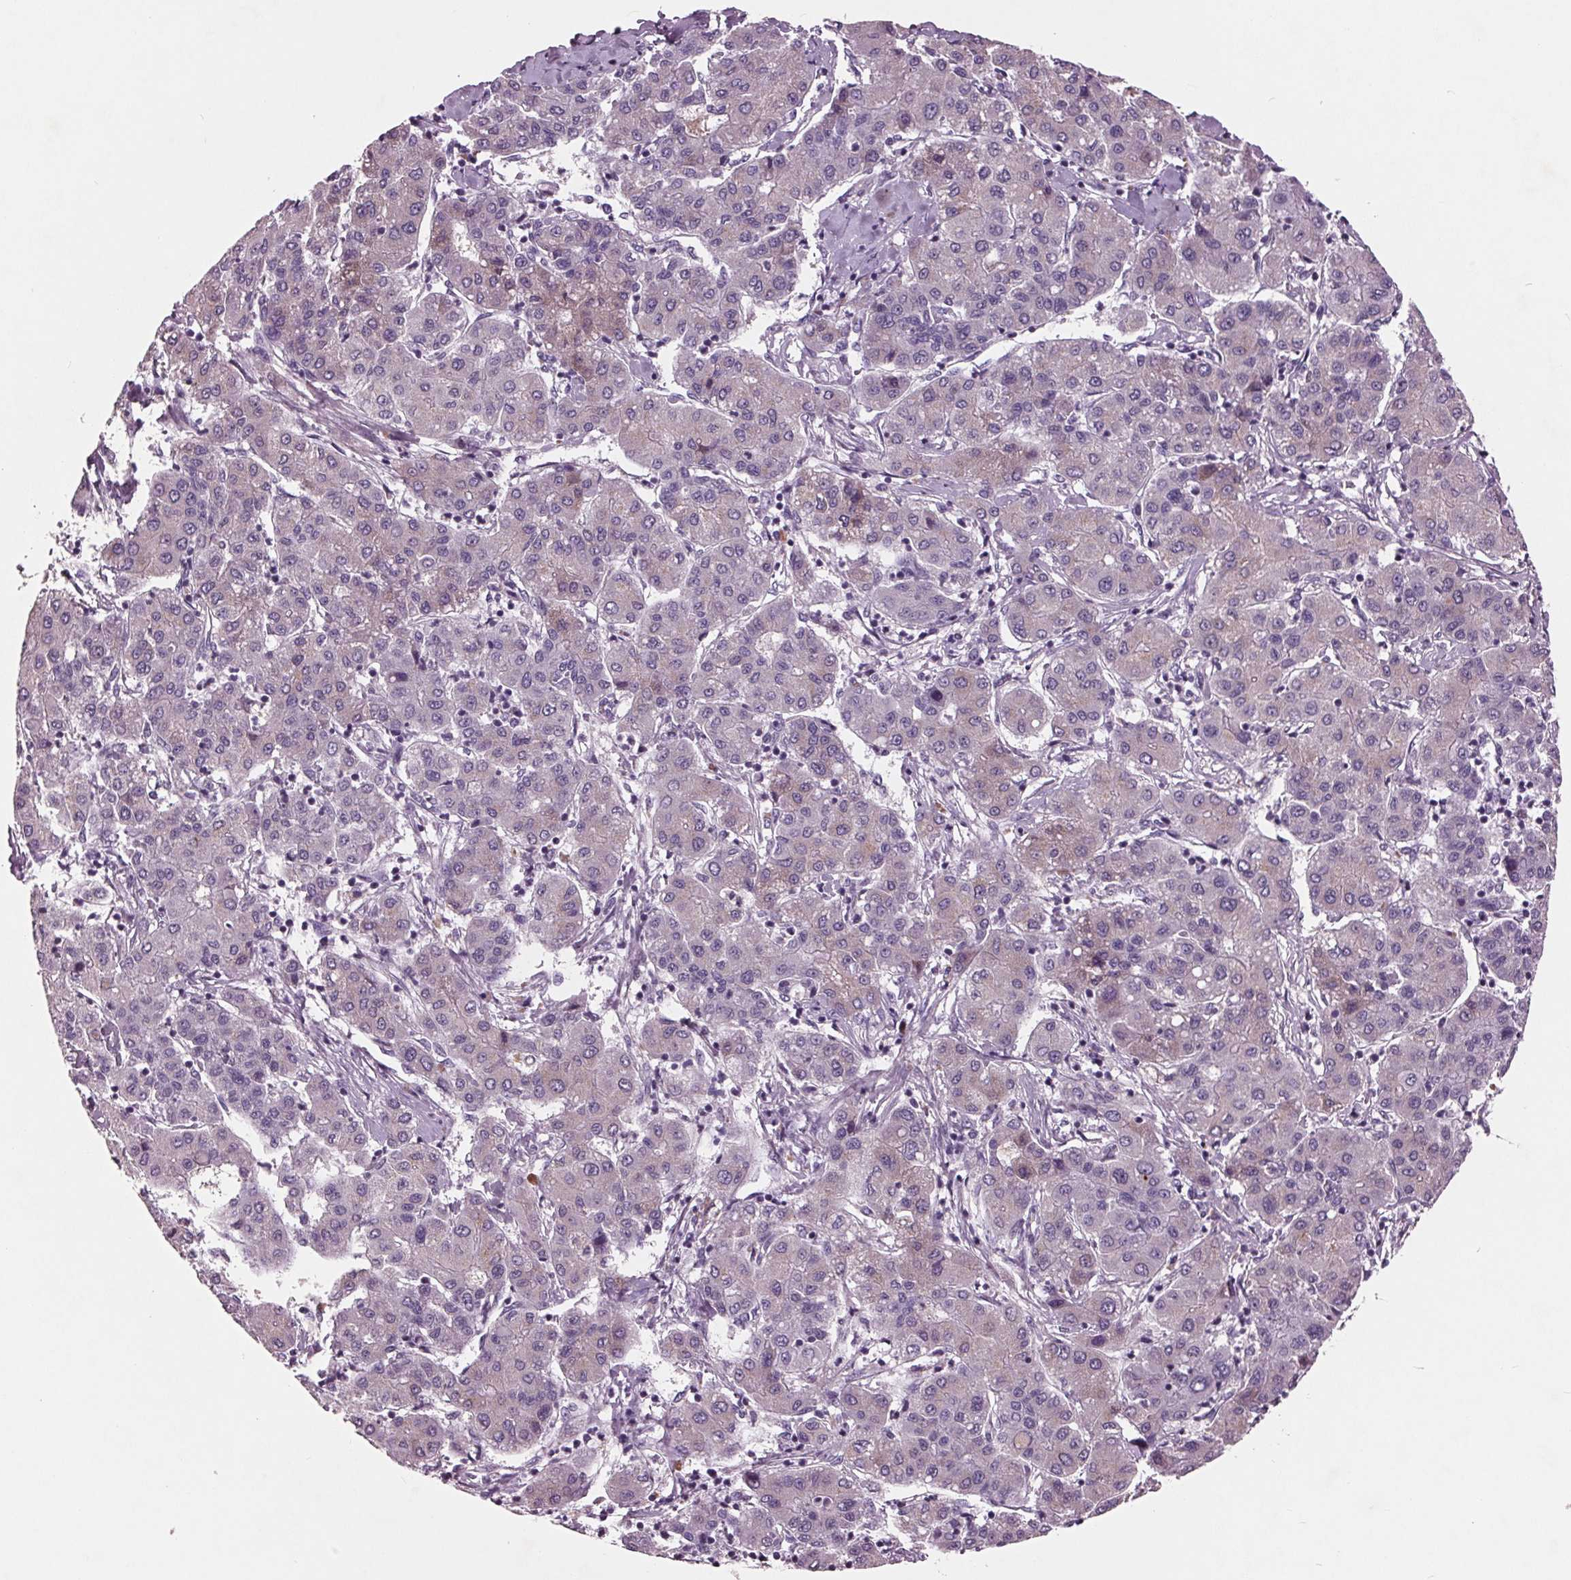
{"staining": {"intensity": "negative", "quantity": "none", "location": "none"}, "tissue": "liver cancer", "cell_type": "Tumor cells", "image_type": "cancer", "snomed": [{"axis": "morphology", "description": "Carcinoma, Hepatocellular, NOS"}, {"axis": "topography", "description": "Liver"}], "caption": "The micrograph demonstrates no significant positivity in tumor cells of liver cancer (hepatocellular carcinoma).", "gene": "C6", "patient": {"sex": "male", "age": 65}}